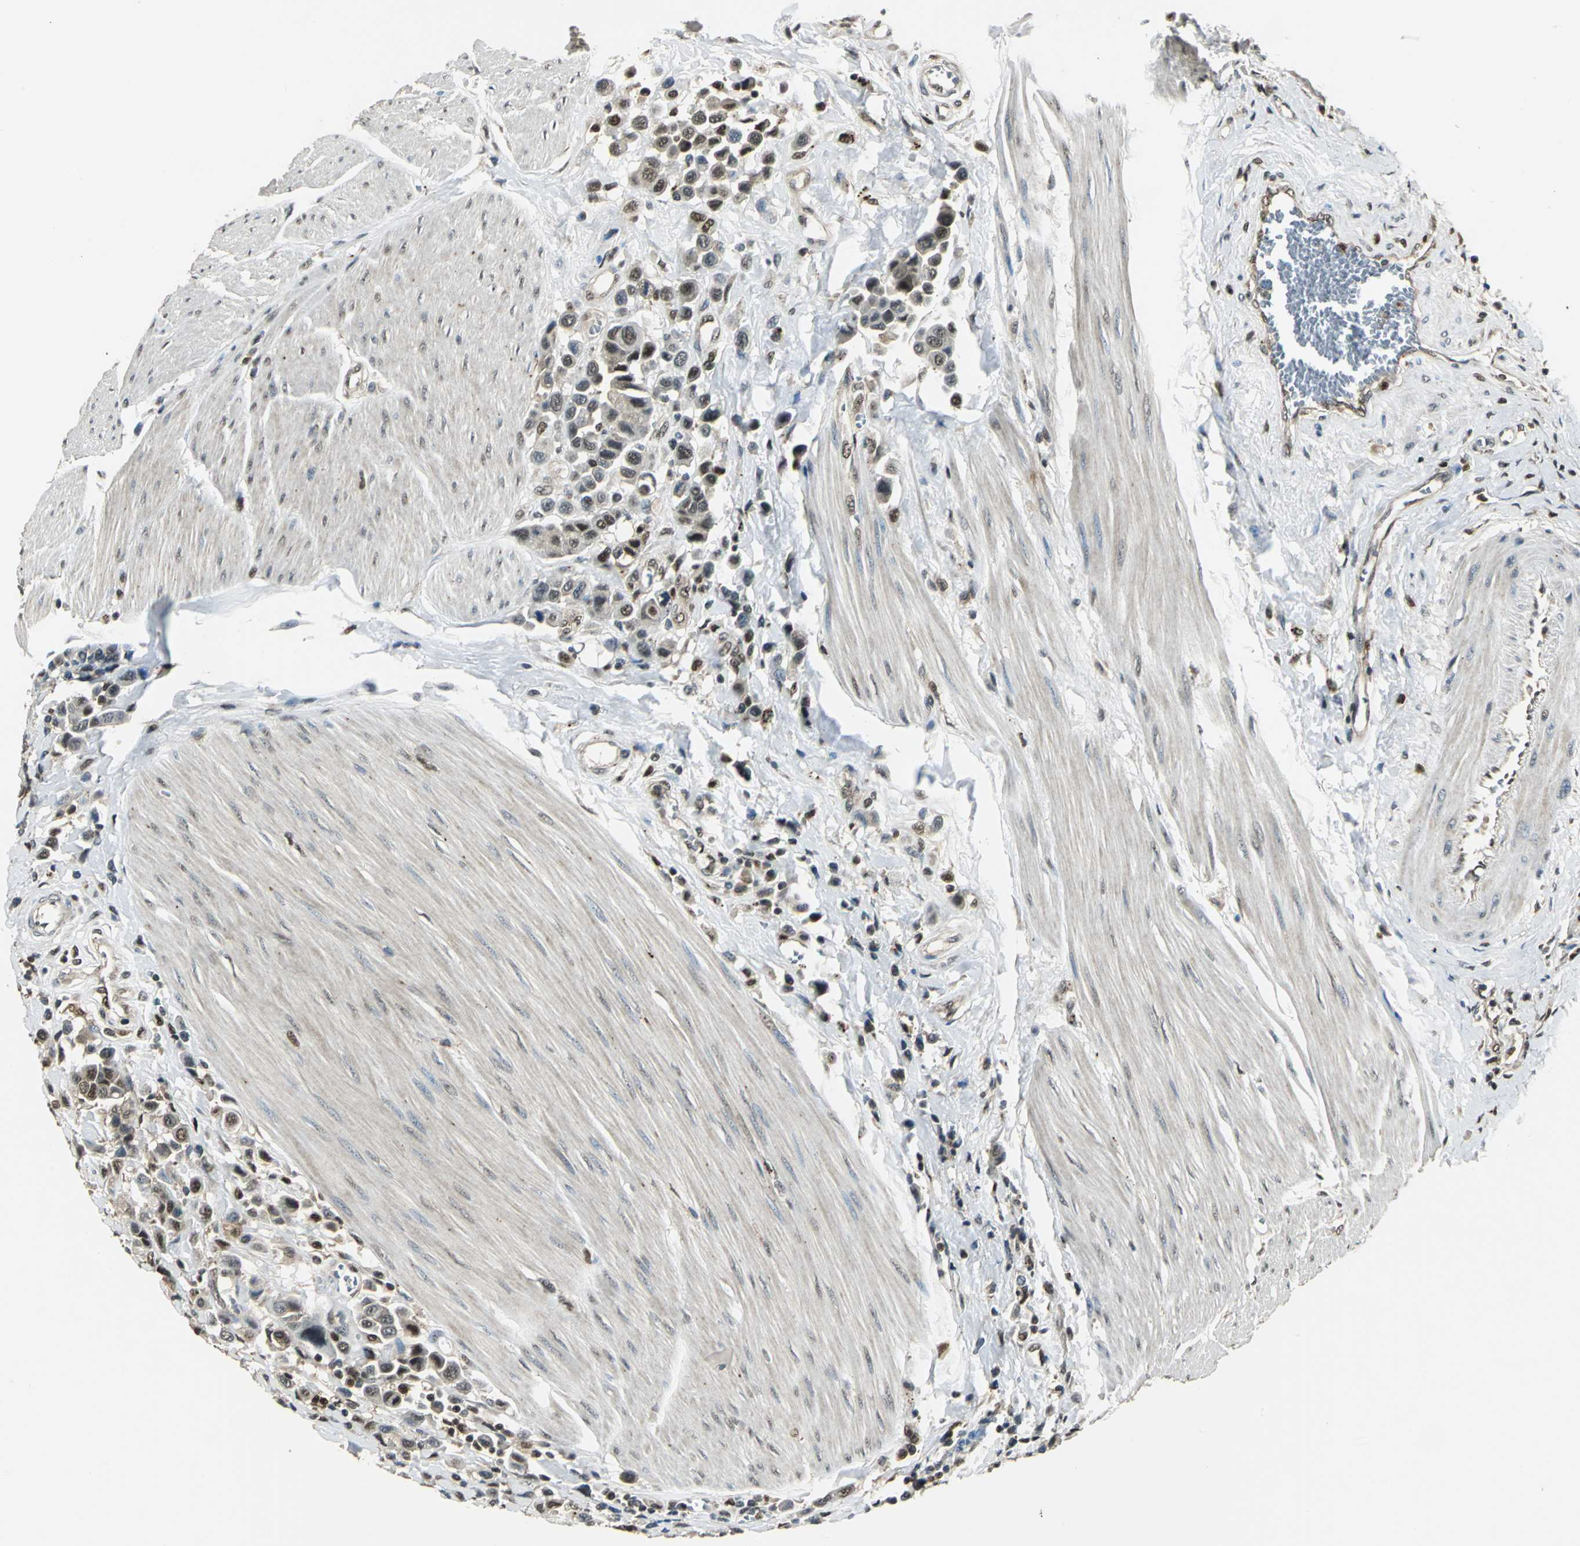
{"staining": {"intensity": "weak", "quantity": ">75%", "location": "cytoplasmic/membranous,nuclear"}, "tissue": "urothelial cancer", "cell_type": "Tumor cells", "image_type": "cancer", "snomed": [{"axis": "morphology", "description": "Urothelial carcinoma, High grade"}, {"axis": "topography", "description": "Urinary bladder"}], "caption": "Immunohistochemical staining of urothelial cancer reveals low levels of weak cytoplasmic/membranous and nuclear expression in approximately >75% of tumor cells.", "gene": "PPP1R13L", "patient": {"sex": "male", "age": 50}}